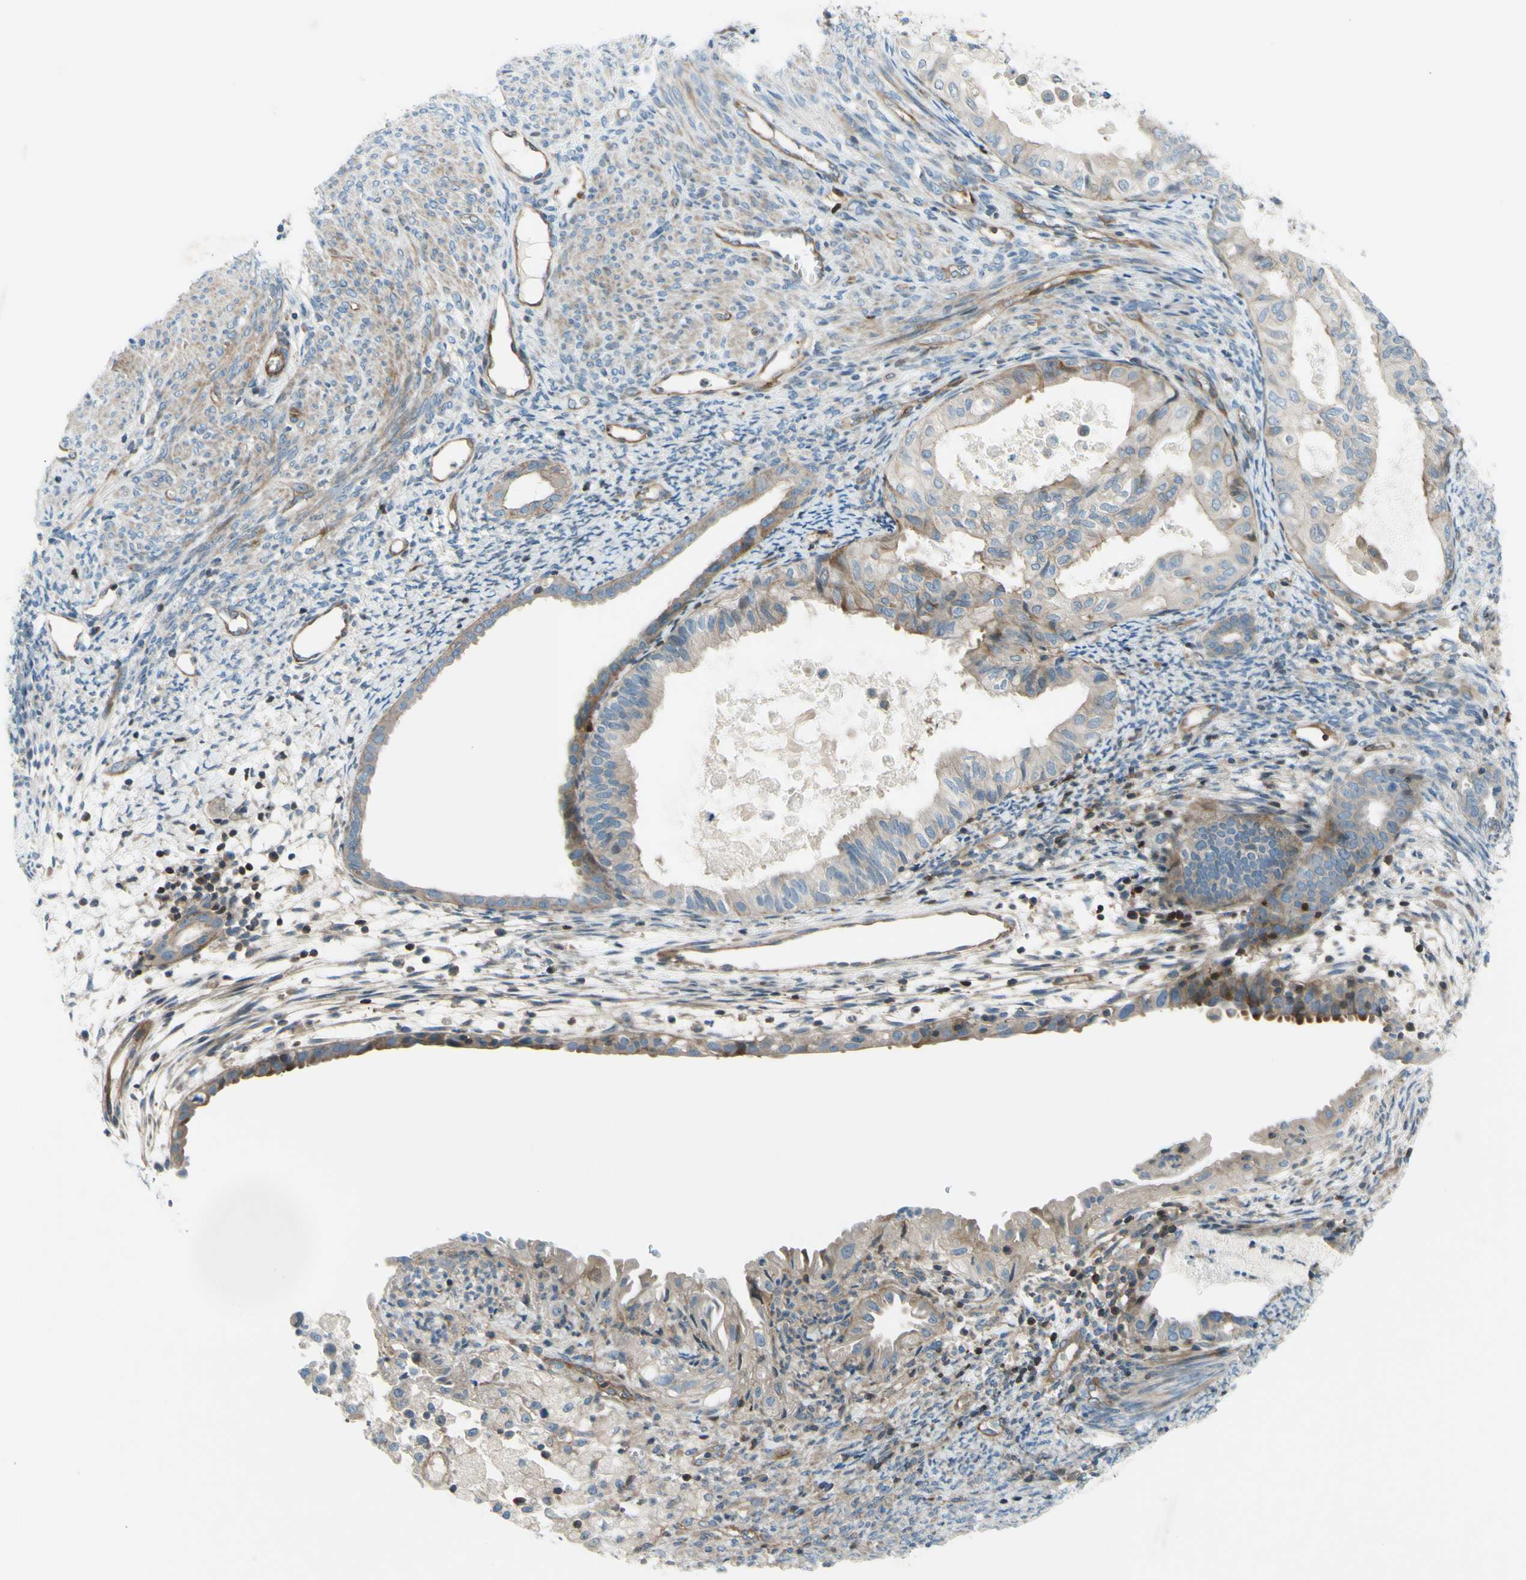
{"staining": {"intensity": "weak", "quantity": "<25%", "location": "cytoplasmic/membranous"}, "tissue": "cervical cancer", "cell_type": "Tumor cells", "image_type": "cancer", "snomed": [{"axis": "morphology", "description": "Normal tissue, NOS"}, {"axis": "morphology", "description": "Adenocarcinoma, NOS"}, {"axis": "topography", "description": "Cervix"}, {"axis": "topography", "description": "Endometrium"}], "caption": "Immunohistochemical staining of cervical cancer (adenocarcinoma) reveals no significant staining in tumor cells. (Immunohistochemistry (ihc), brightfield microscopy, high magnification).", "gene": "PAK2", "patient": {"sex": "female", "age": 86}}